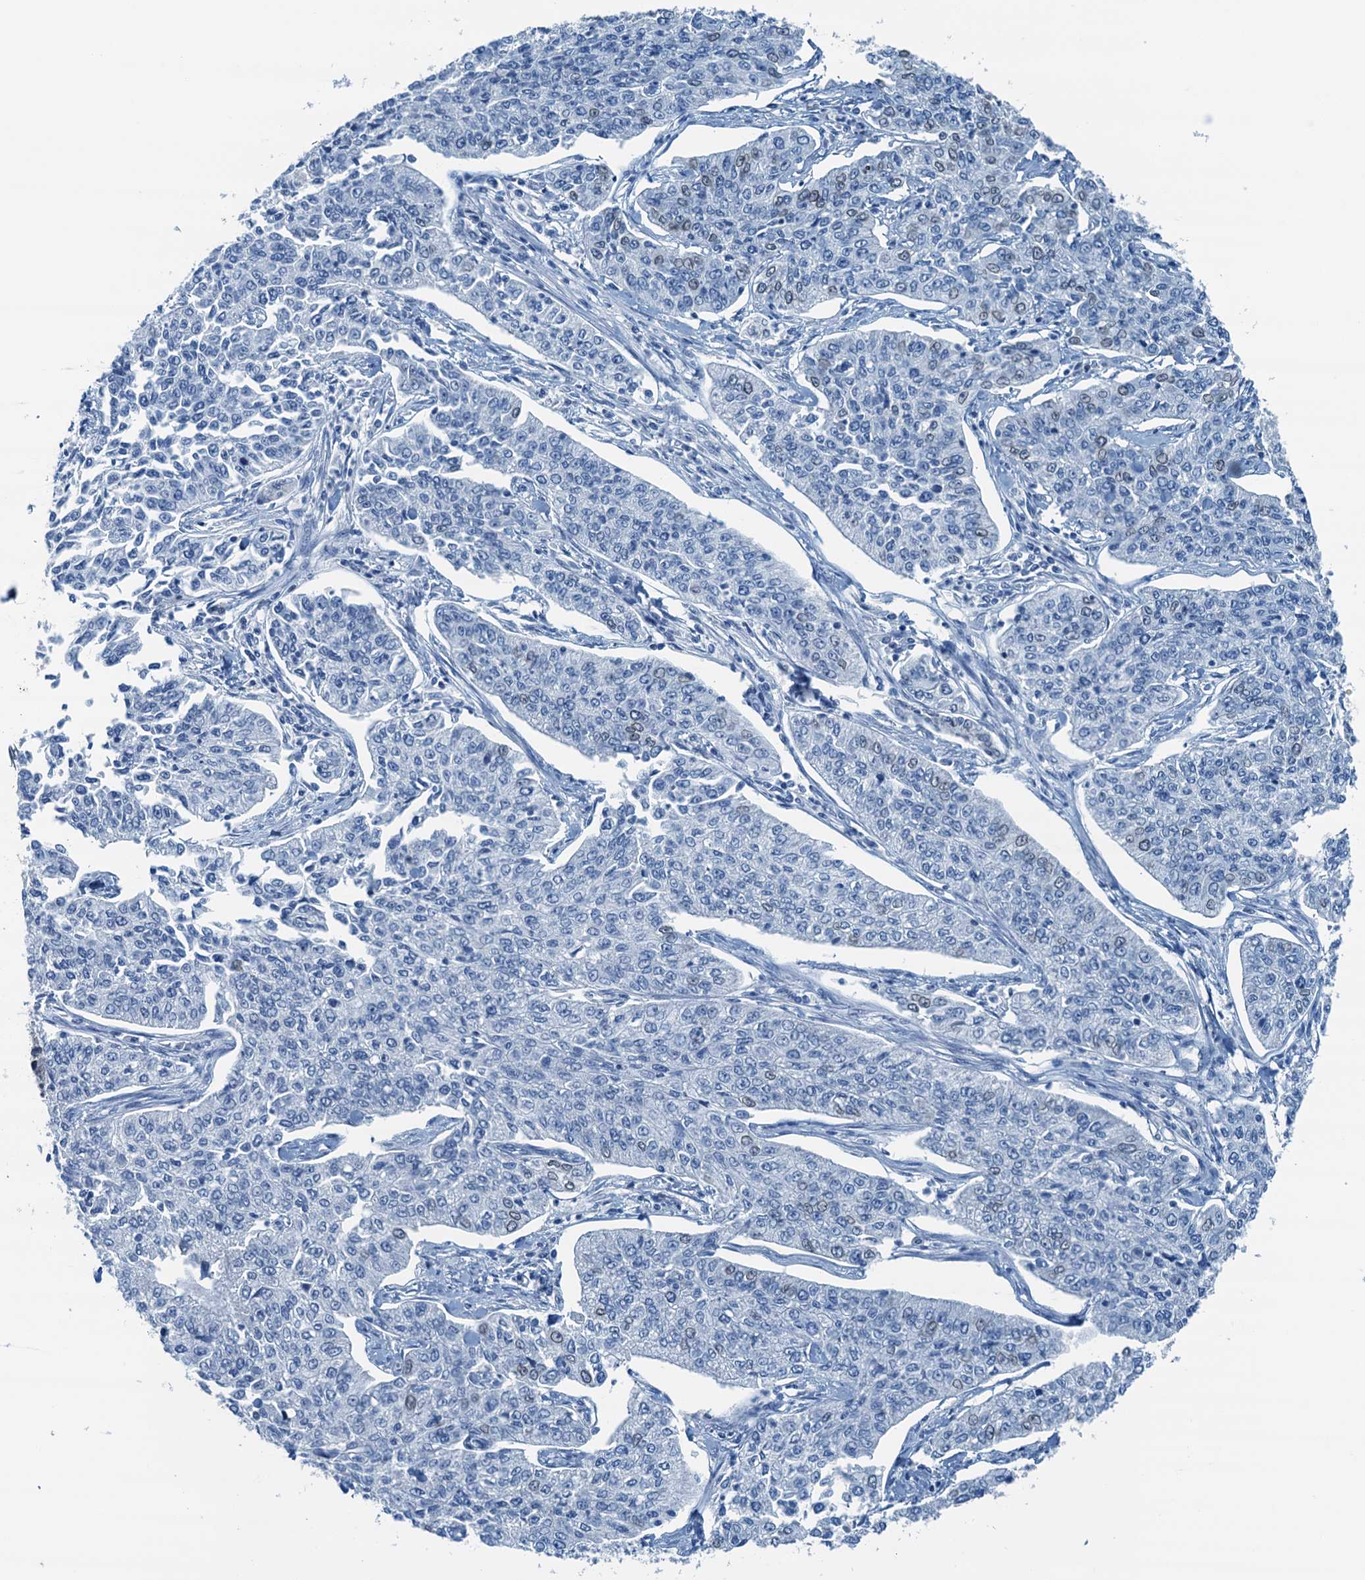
{"staining": {"intensity": "negative", "quantity": "none", "location": "none"}, "tissue": "cervical cancer", "cell_type": "Tumor cells", "image_type": "cancer", "snomed": [{"axis": "morphology", "description": "Squamous cell carcinoma, NOS"}, {"axis": "topography", "description": "Cervix"}], "caption": "Immunohistochemical staining of human cervical cancer exhibits no significant positivity in tumor cells.", "gene": "C11orf54", "patient": {"sex": "female", "age": 35}}